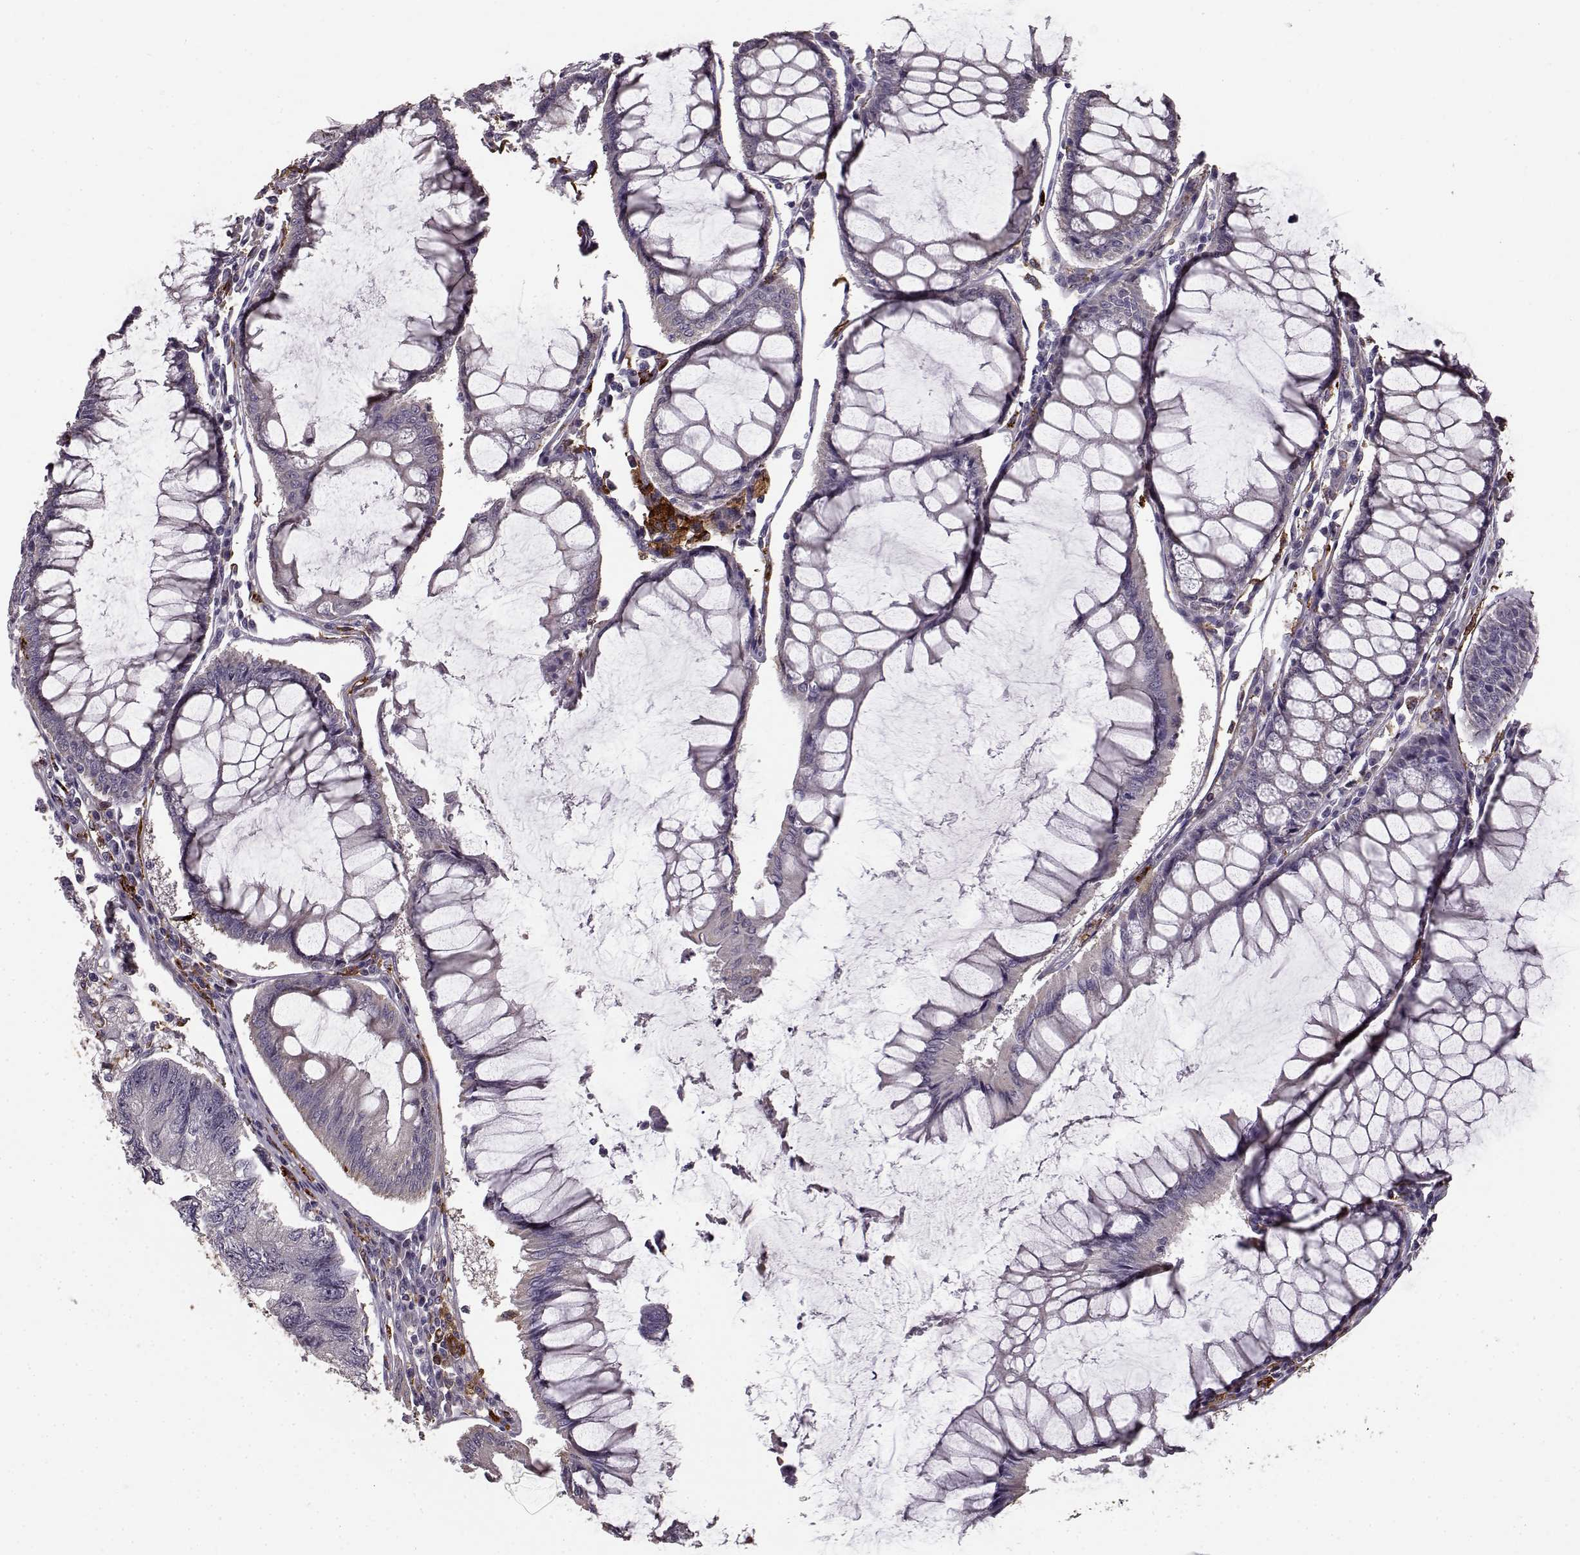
{"staining": {"intensity": "negative", "quantity": "none", "location": "none"}, "tissue": "colorectal cancer", "cell_type": "Tumor cells", "image_type": "cancer", "snomed": [{"axis": "morphology", "description": "Adenocarcinoma, NOS"}, {"axis": "topography", "description": "Colon"}], "caption": "Colorectal cancer (adenocarcinoma) was stained to show a protein in brown. There is no significant positivity in tumor cells. (Brightfield microscopy of DAB immunohistochemistry (IHC) at high magnification).", "gene": "CCNF", "patient": {"sex": "female", "age": 65}}